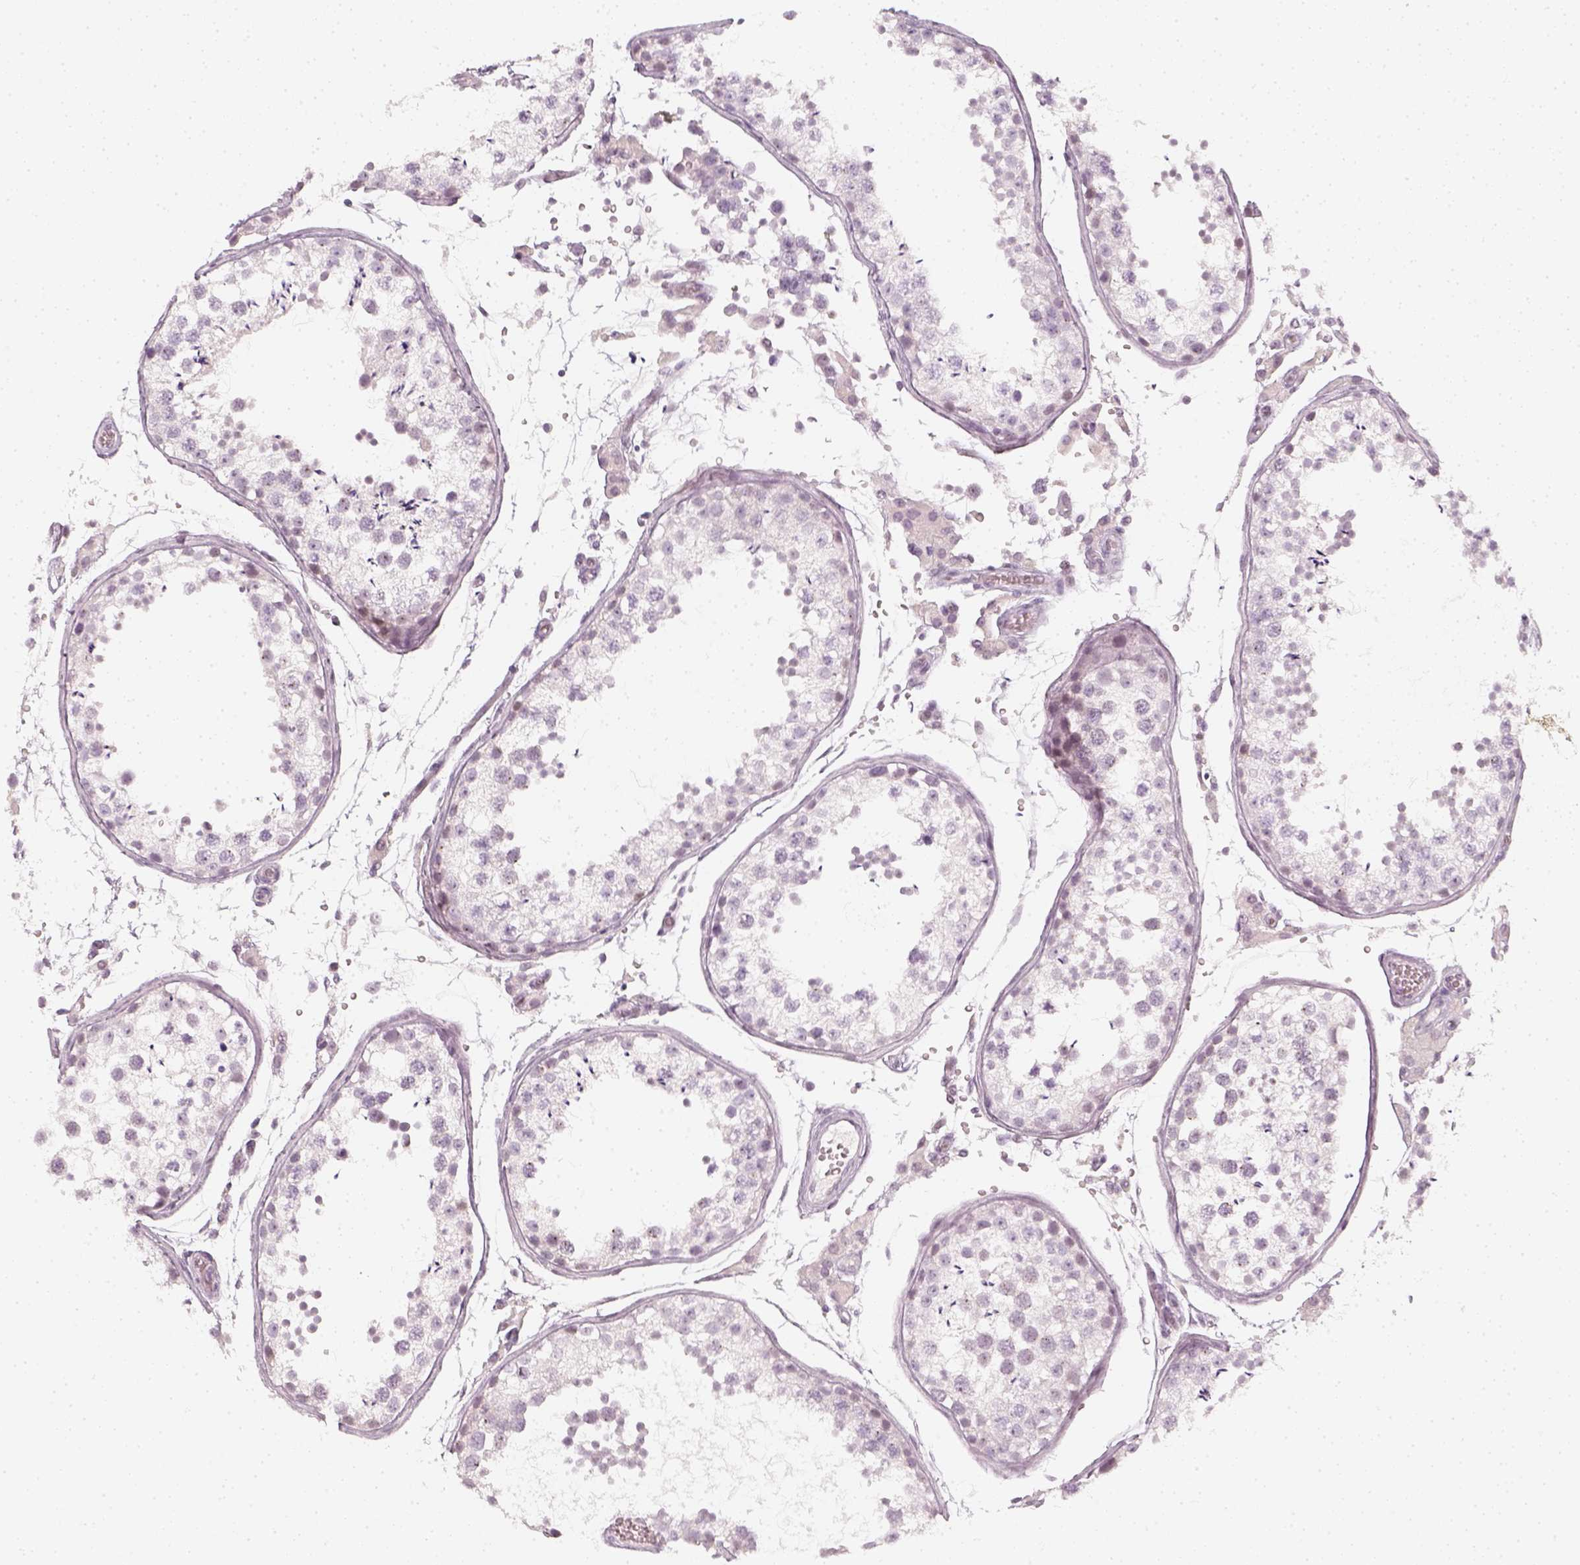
{"staining": {"intensity": "negative", "quantity": "none", "location": "none"}, "tissue": "testis", "cell_type": "Cells in seminiferous ducts", "image_type": "normal", "snomed": [{"axis": "morphology", "description": "Normal tissue, NOS"}, {"axis": "topography", "description": "Testis"}], "caption": "Cells in seminiferous ducts show no significant protein positivity in benign testis. The staining is performed using DAB brown chromogen with nuclei counter-stained in using hematoxylin.", "gene": "KRTAP2", "patient": {"sex": "male", "age": 29}}